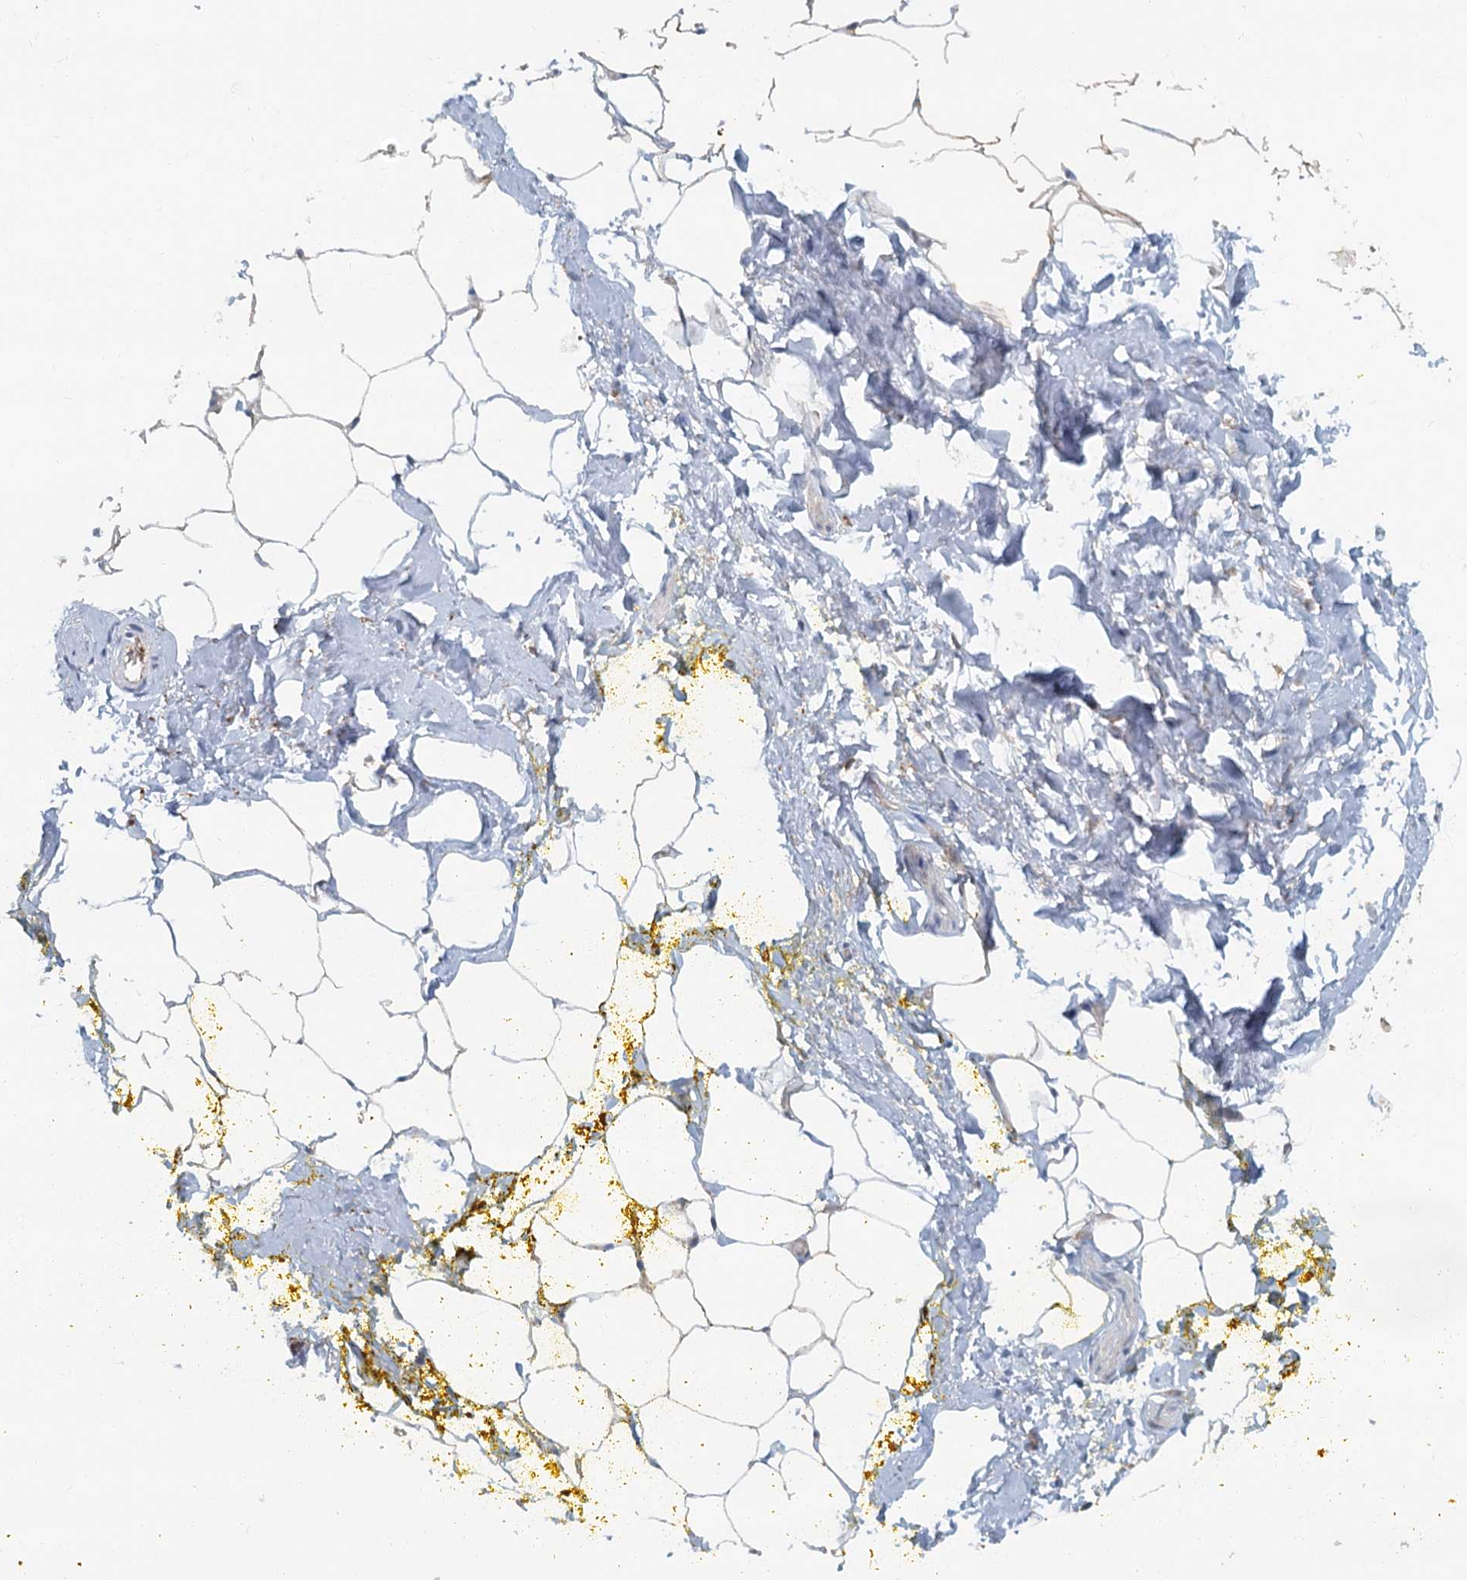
{"staining": {"intensity": "weak", "quantity": ">75%", "location": "cytoplasmic/membranous"}, "tissue": "adipose tissue", "cell_type": "Adipocytes", "image_type": "normal", "snomed": [{"axis": "morphology", "description": "Normal tissue, NOS"}, {"axis": "morphology", "description": "Adenocarcinoma, Low grade"}, {"axis": "topography", "description": "Prostate"}, {"axis": "topography", "description": "Peripheral nerve tissue"}], "caption": "High-magnification brightfield microscopy of normal adipose tissue stained with DAB (brown) and counterstained with hematoxylin (blue). adipocytes exhibit weak cytoplasmic/membranous positivity is appreciated in about>75% of cells.", "gene": "TAS2R42", "patient": {"sex": "male", "age": 63}}